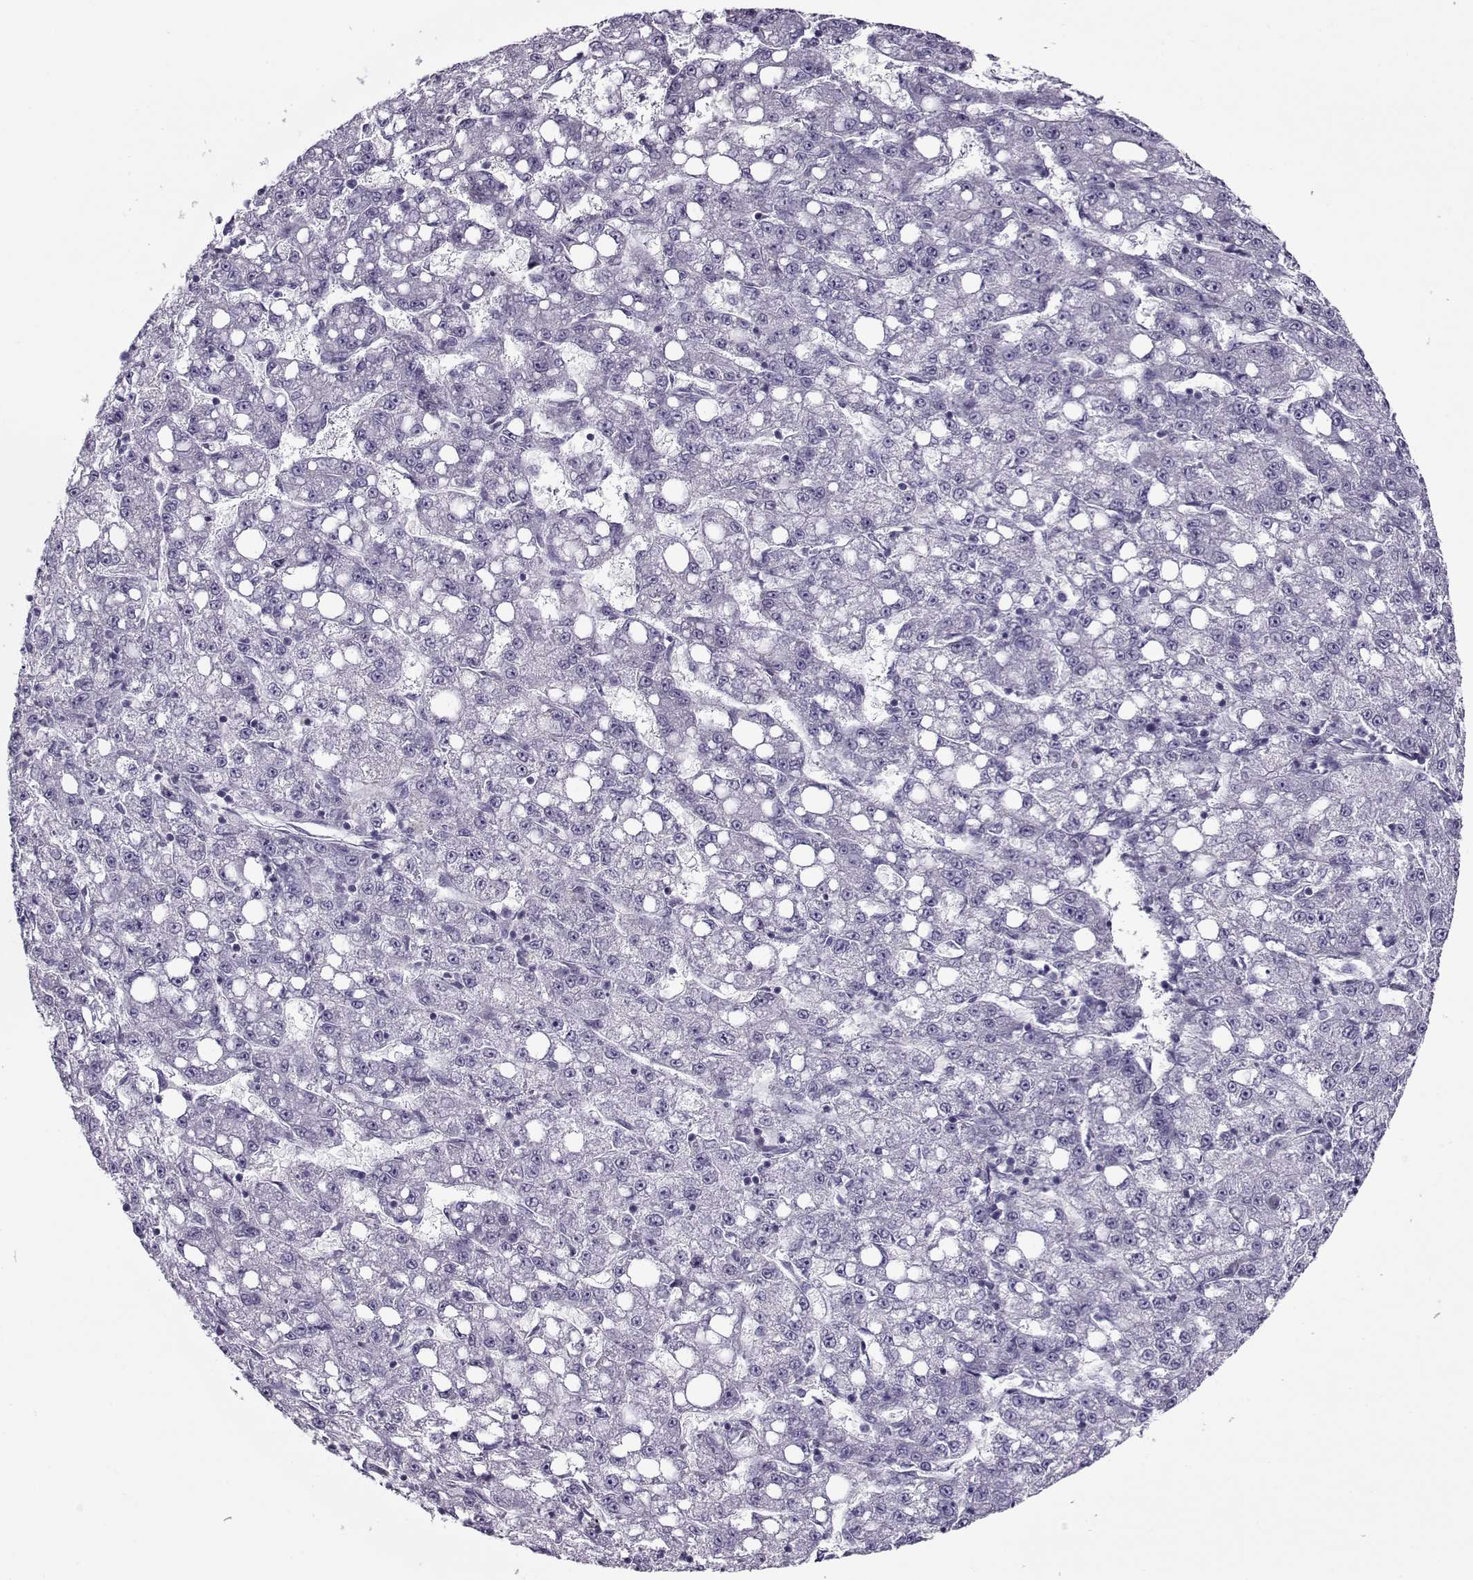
{"staining": {"intensity": "negative", "quantity": "none", "location": "none"}, "tissue": "liver cancer", "cell_type": "Tumor cells", "image_type": "cancer", "snomed": [{"axis": "morphology", "description": "Carcinoma, Hepatocellular, NOS"}, {"axis": "topography", "description": "Liver"}], "caption": "Immunohistochemistry (IHC) histopathology image of hepatocellular carcinoma (liver) stained for a protein (brown), which reveals no expression in tumor cells.", "gene": "GAGE2A", "patient": {"sex": "female", "age": 65}}